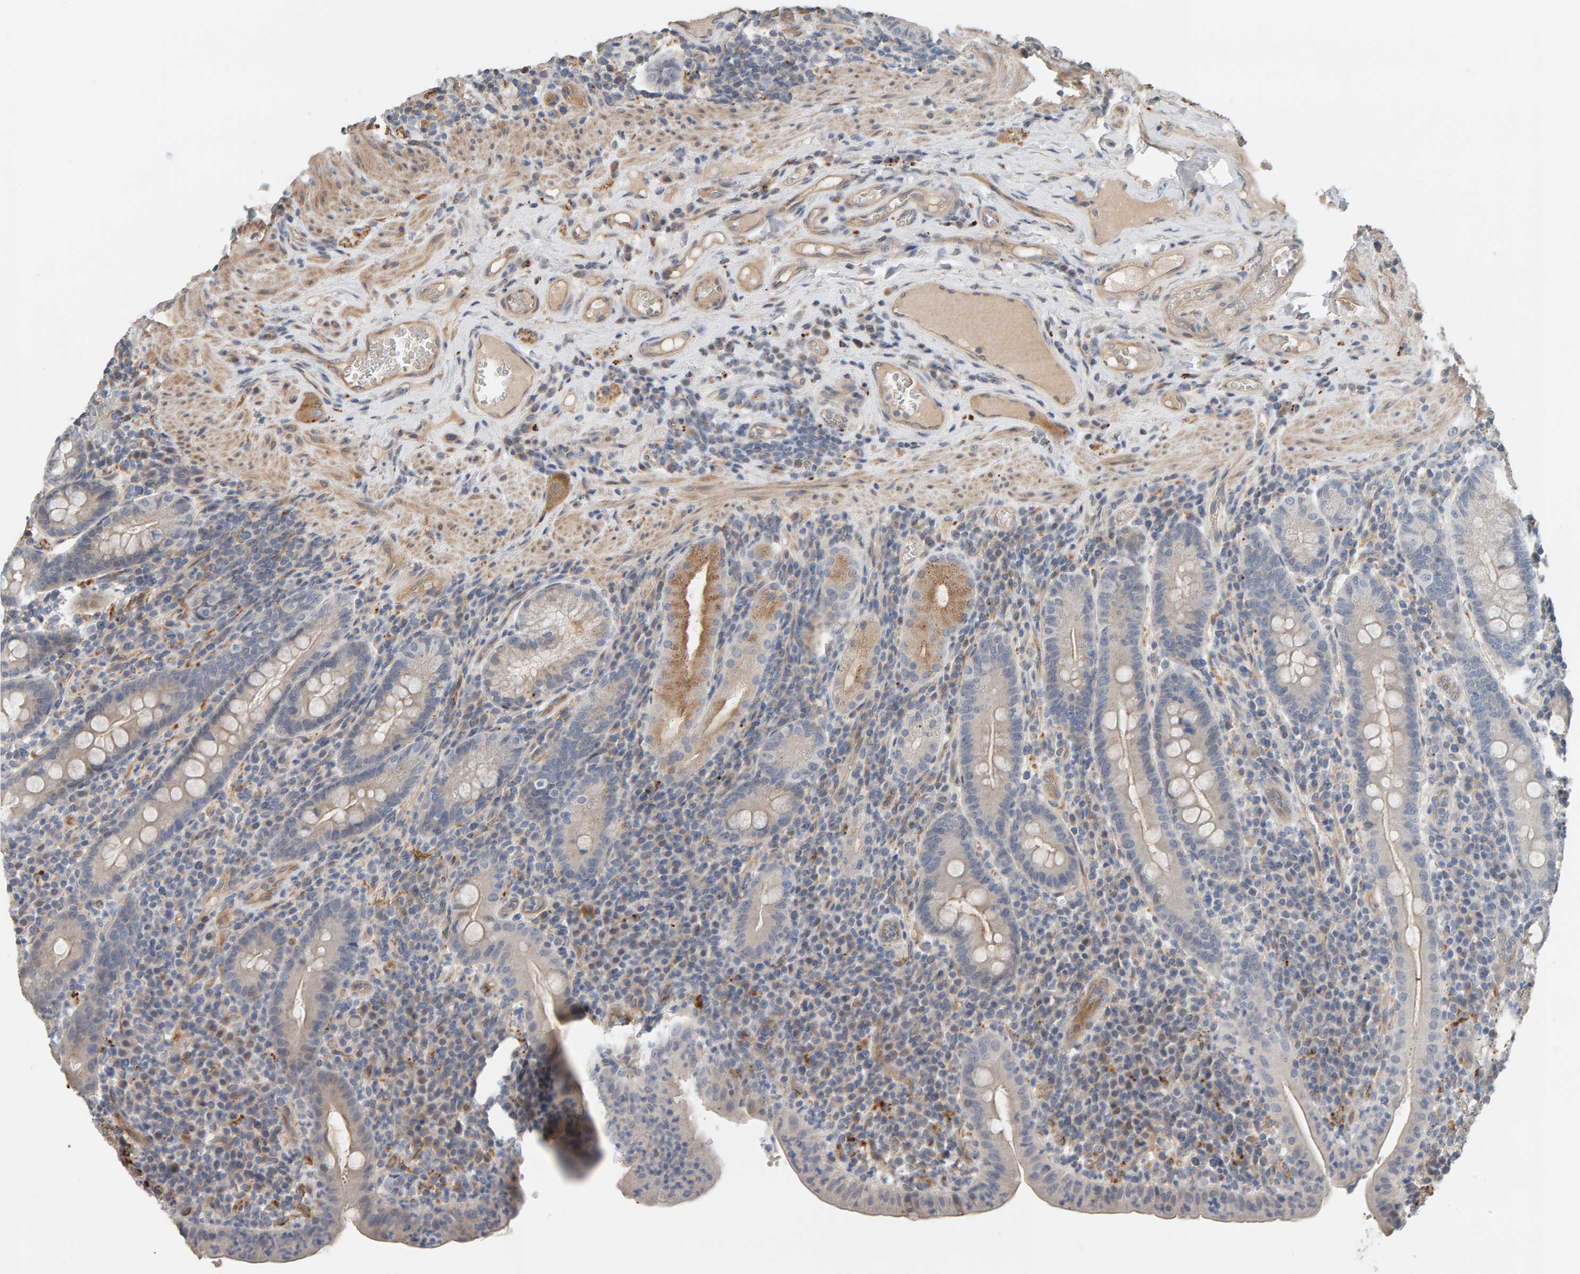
{"staining": {"intensity": "moderate", "quantity": "25%-75%", "location": "cytoplasmic/membranous"}, "tissue": "duodenum", "cell_type": "Glandular cells", "image_type": "normal", "snomed": [{"axis": "morphology", "description": "Normal tissue, NOS"}, {"axis": "morphology", "description": "Adenocarcinoma, NOS"}, {"axis": "topography", "description": "Pancreas"}, {"axis": "topography", "description": "Duodenum"}], "caption": "Normal duodenum reveals moderate cytoplasmic/membranous positivity in about 25%-75% of glandular cells, visualized by immunohistochemistry.", "gene": "IPPK", "patient": {"sex": "male", "age": 50}}